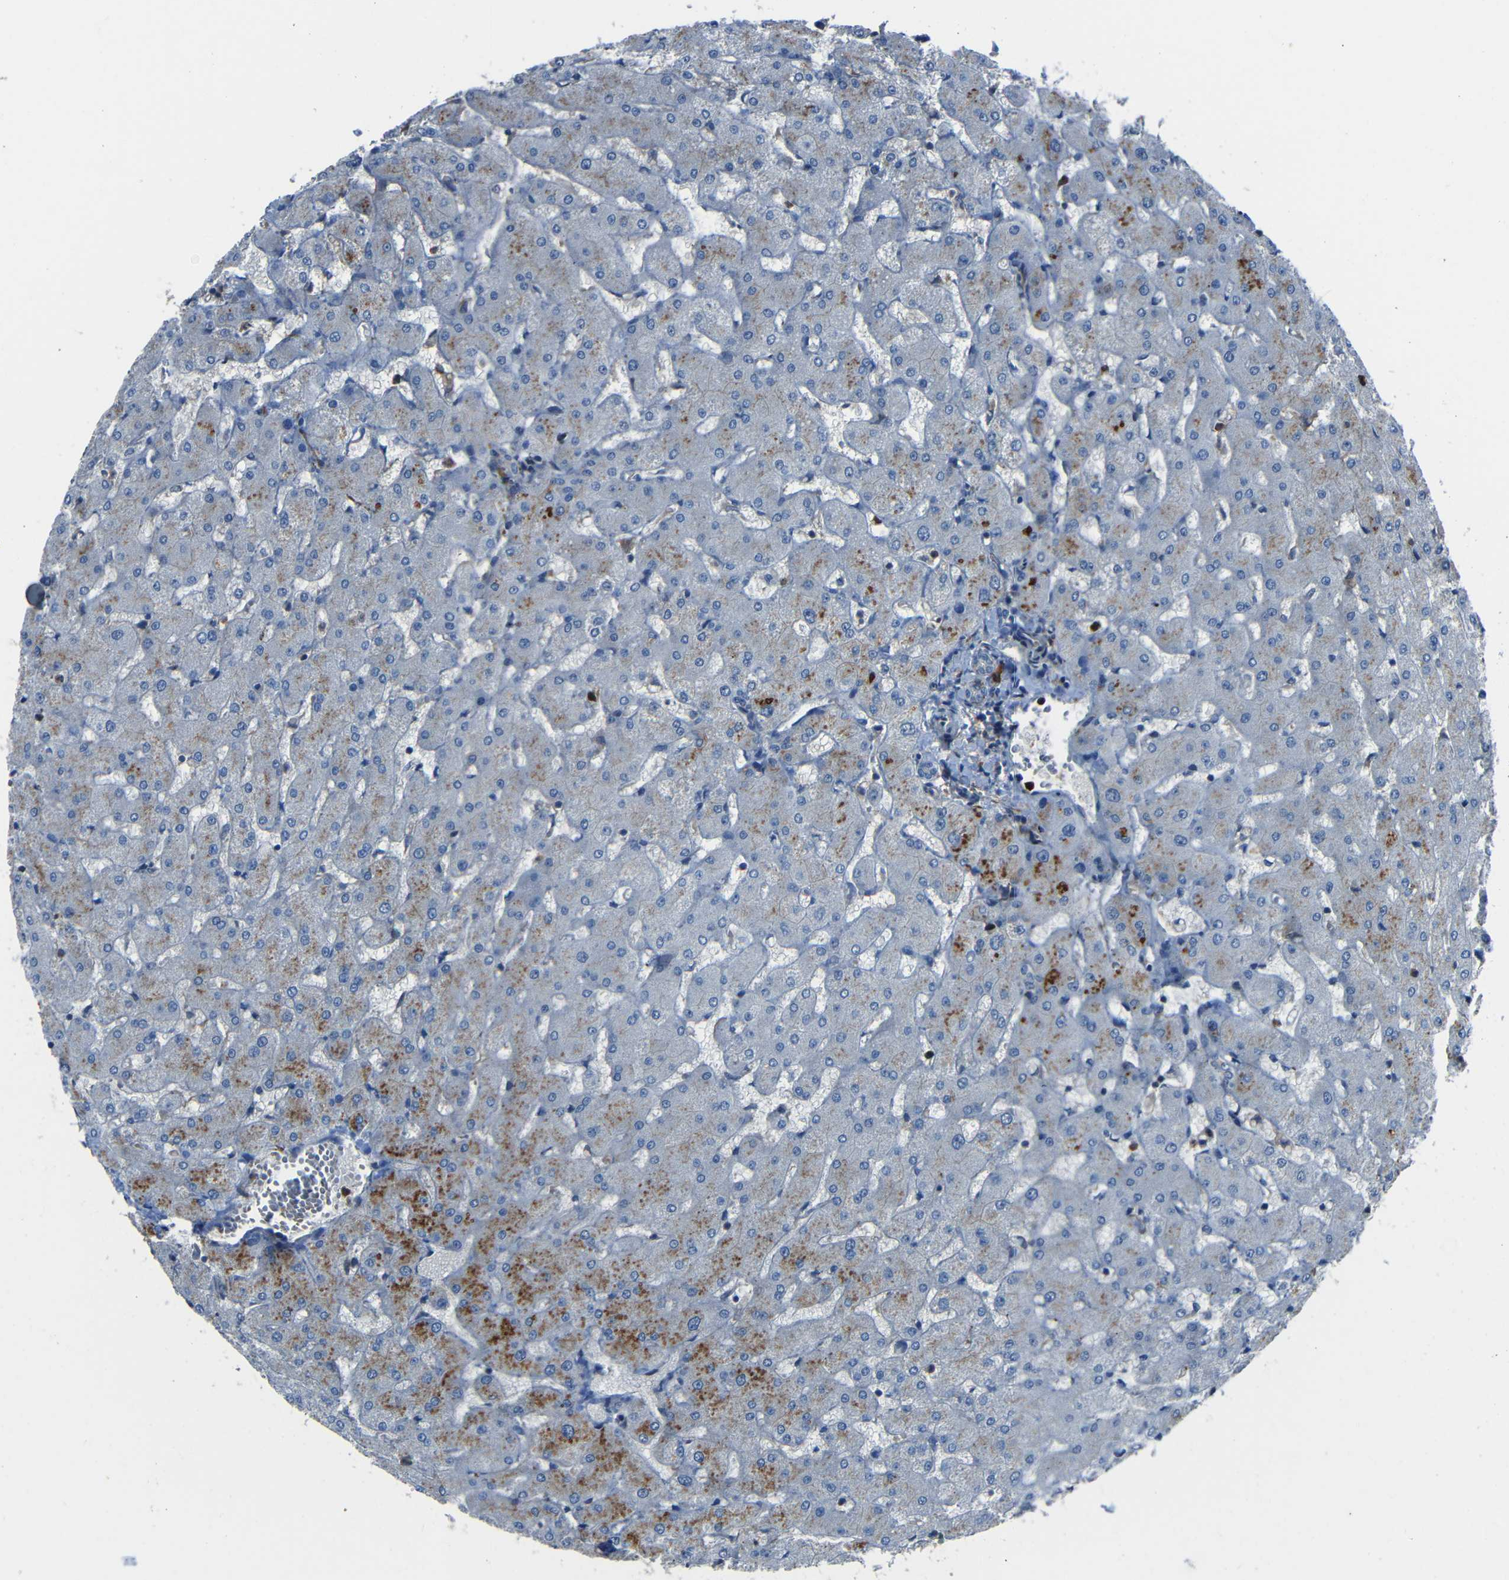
{"staining": {"intensity": "weak", "quantity": ">75%", "location": "cytoplasmic/membranous"}, "tissue": "liver", "cell_type": "Cholangiocytes", "image_type": "normal", "snomed": [{"axis": "morphology", "description": "Normal tissue, NOS"}, {"axis": "topography", "description": "Liver"}], "caption": "Protein expression analysis of normal human liver reveals weak cytoplasmic/membranous expression in about >75% of cholangiocytes. The staining was performed using DAB (3,3'-diaminobenzidine), with brown indicating positive protein expression. Nuclei are stained blue with hematoxylin.", "gene": "DNAJC5", "patient": {"sex": "female", "age": 63}}